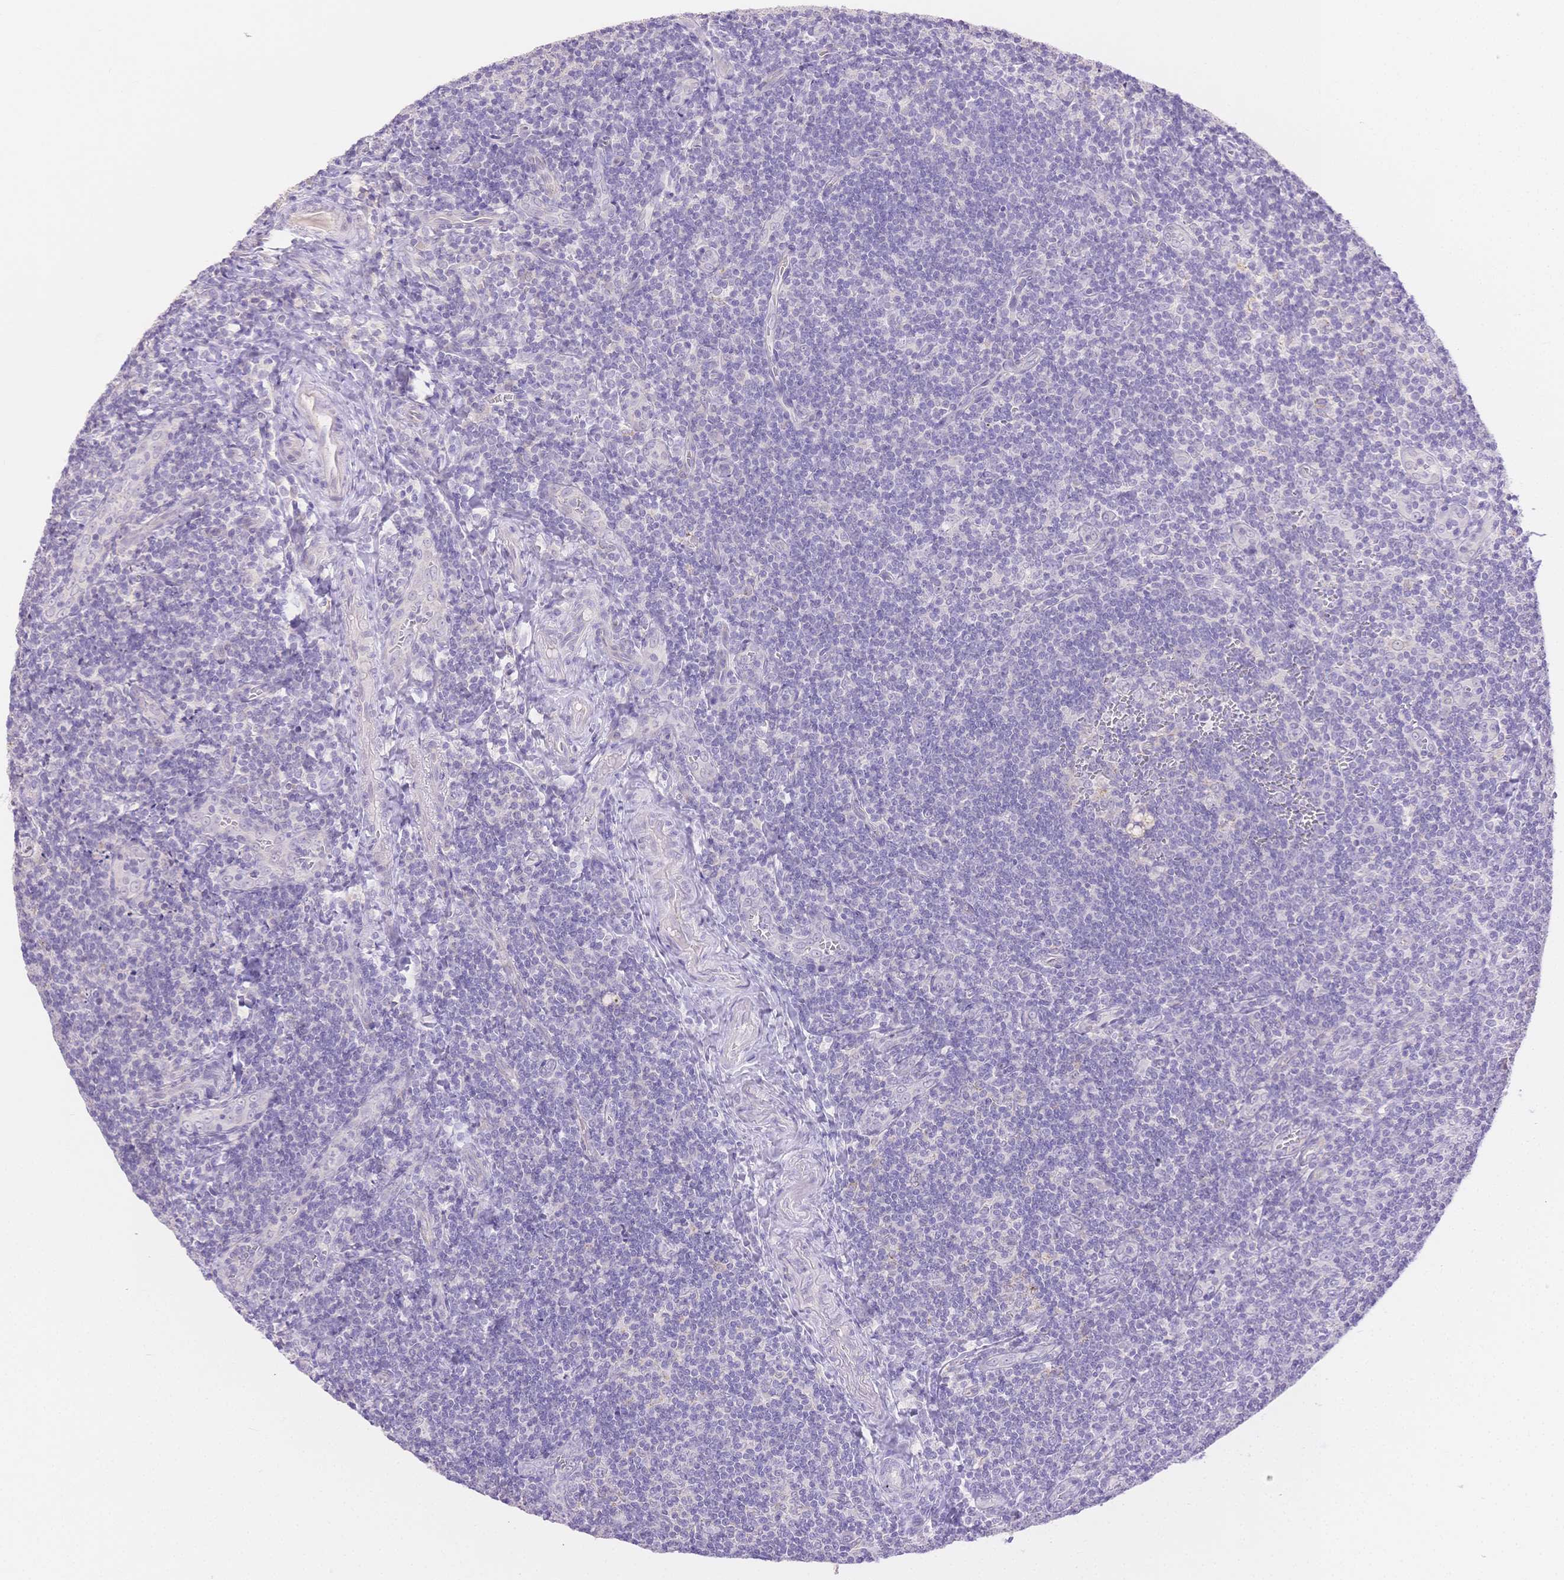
{"staining": {"intensity": "negative", "quantity": "none", "location": "none"}, "tissue": "tonsil", "cell_type": "Germinal center cells", "image_type": "normal", "snomed": [{"axis": "morphology", "description": "Normal tissue, NOS"}, {"axis": "morphology", "description": "Inflammation, NOS"}, {"axis": "topography", "description": "Tonsil"}], "caption": "The photomicrograph reveals no staining of germinal center cells in unremarkable tonsil. (Stains: DAB (3,3'-diaminobenzidine) immunohistochemistry (IHC) with hematoxylin counter stain, Microscopy: brightfield microscopy at high magnification).", "gene": "WDR54", "patient": {"sex": "female", "age": 31}}